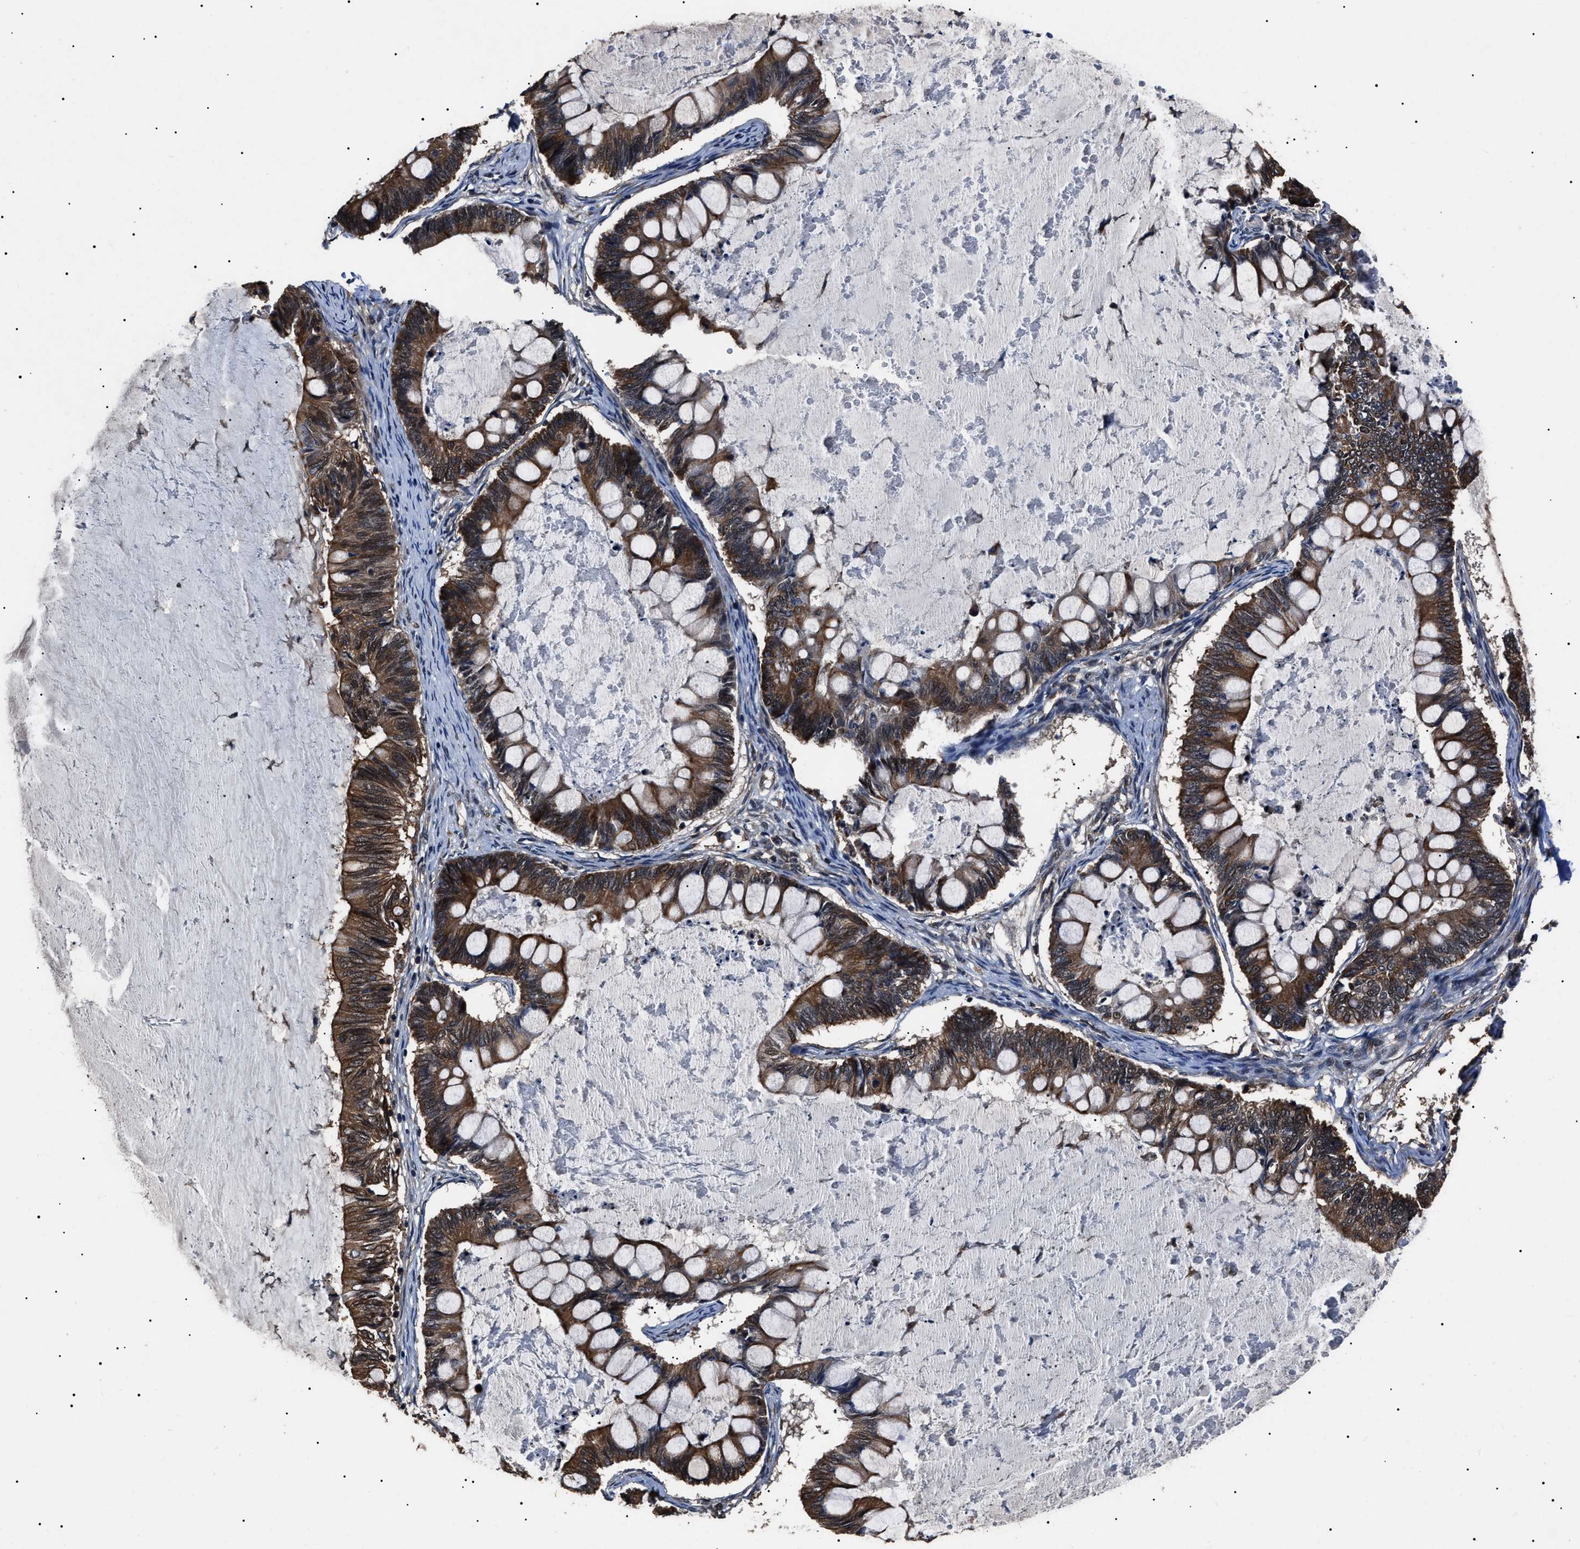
{"staining": {"intensity": "moderate", "quantity": ">75%", "location": "cytoplasmic/membranous"}, "tissue": "ovarian cancer", "cell_type": "Tumor cells", "image_type": "cancer", "snomed": [{"axis": "morphology", "description": "Cystadenocarcinoma, mucinous, NOS"}, {"axis": "topography", "description": "Ovary"}], "caption": "Immunohistochemistry histopathology image of neoplastic tissue: human ovarian cancer (mucinous cystadenocarcinoma) stained using IHC reveals medium levels of moderate protein expression localized specifically in the cytoplasmic/membranous of tumor cells, appearing as a cytoplasmic/membranous brown color.", "gene": "CCT8", "patient": {"sex": "female", "age": 61}}